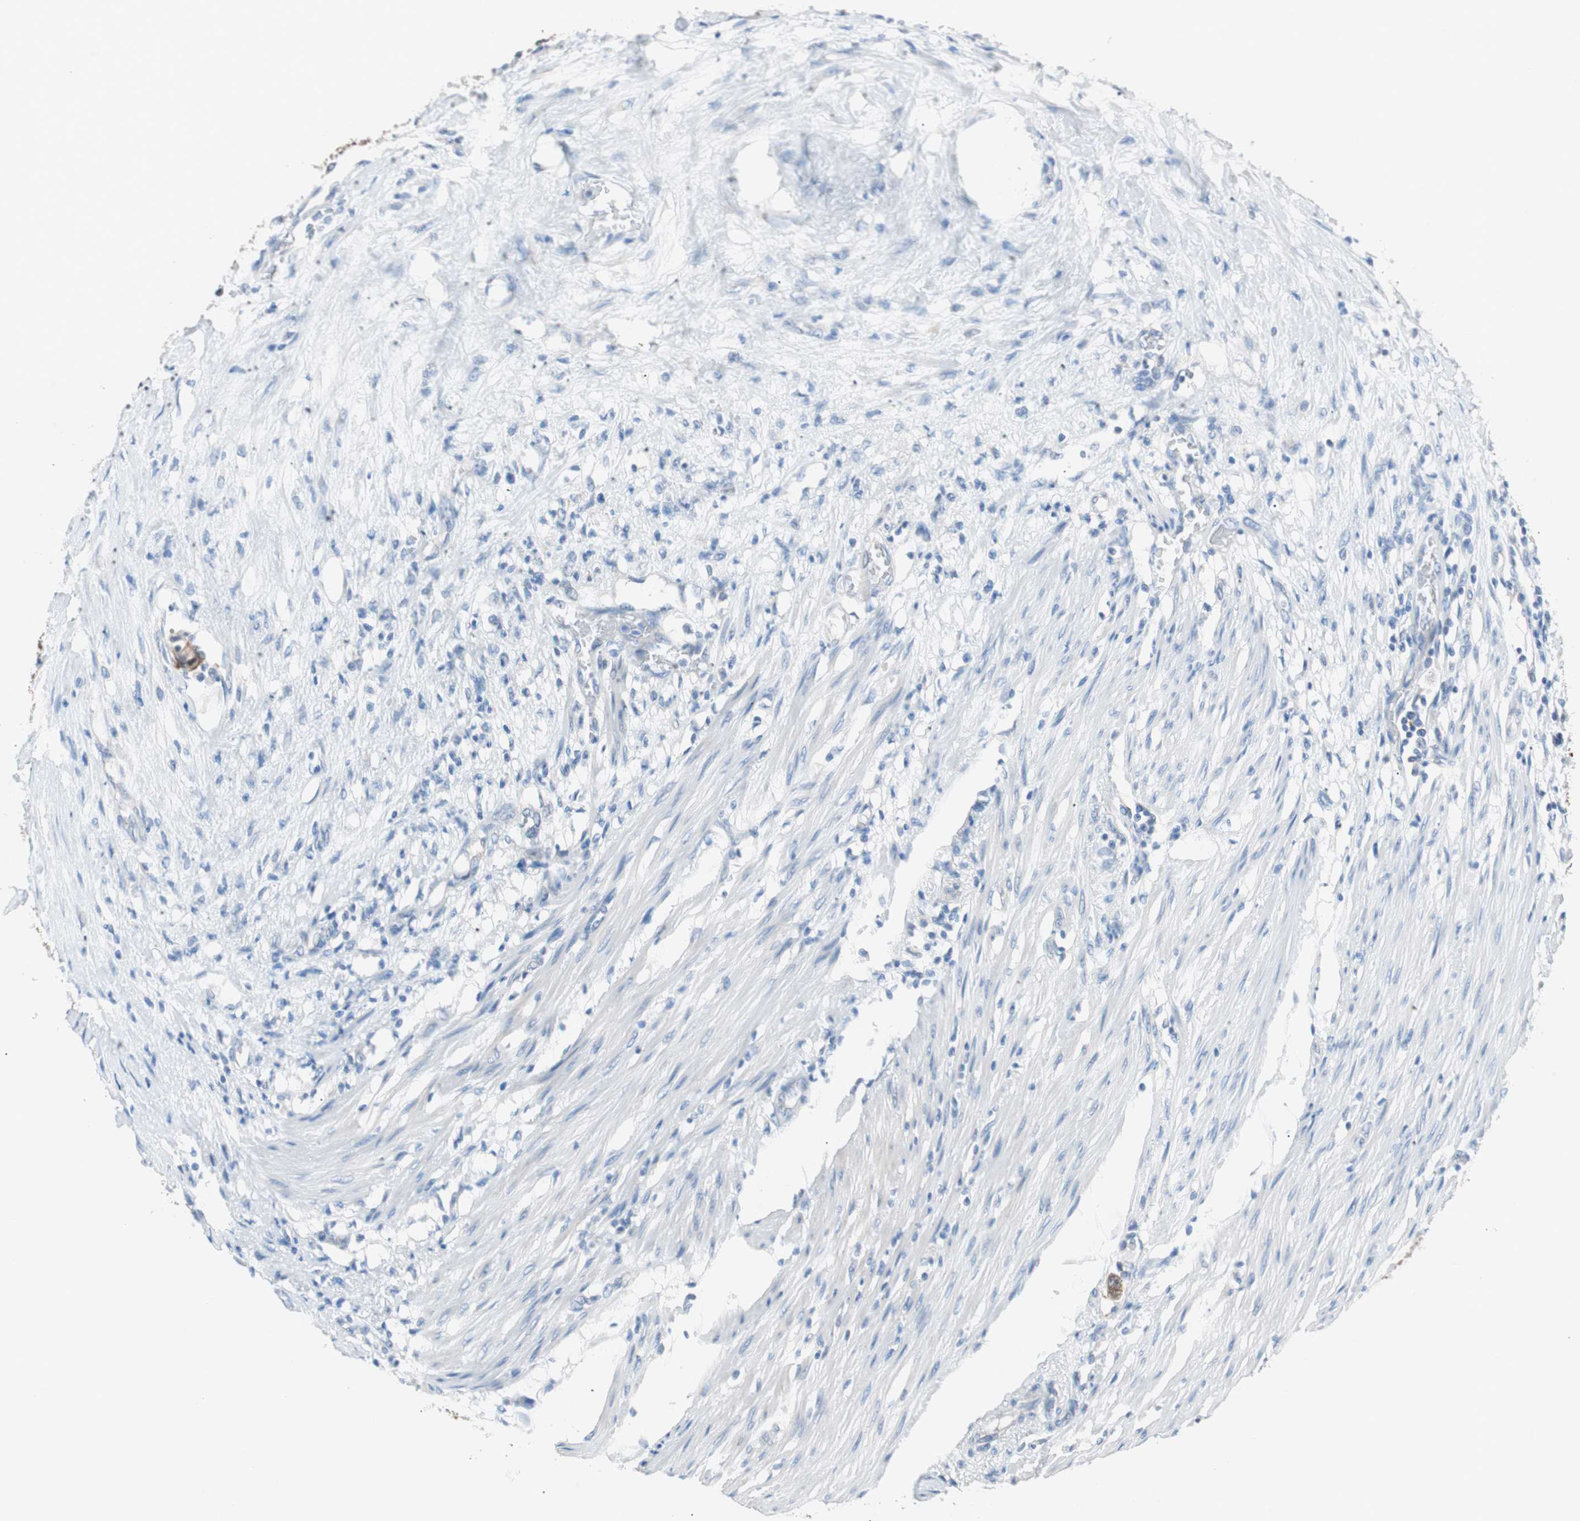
{"staining": {"intensity": "moderate", "quantity": ">75%", "location": "cytoplasmic/membranous"}, "tissue": "colorectal cancer", "cell_type": "Tumor cells", "image_type": "cancer", "snomed": [{"axis": "morphology", "description": "Adenocarcinoma, NOS"}, {"axis": "topography", "description": "Colon"}], "caption": "DAB immunohistochemical staining of human colorectal cancer (adenocarcinoma) reveals moderate cytoplasmic/membranous protein staining in approximately >75% of tumor cells.", "gene": "VIL1", "patient": {"sex": "female", "age": 86}}